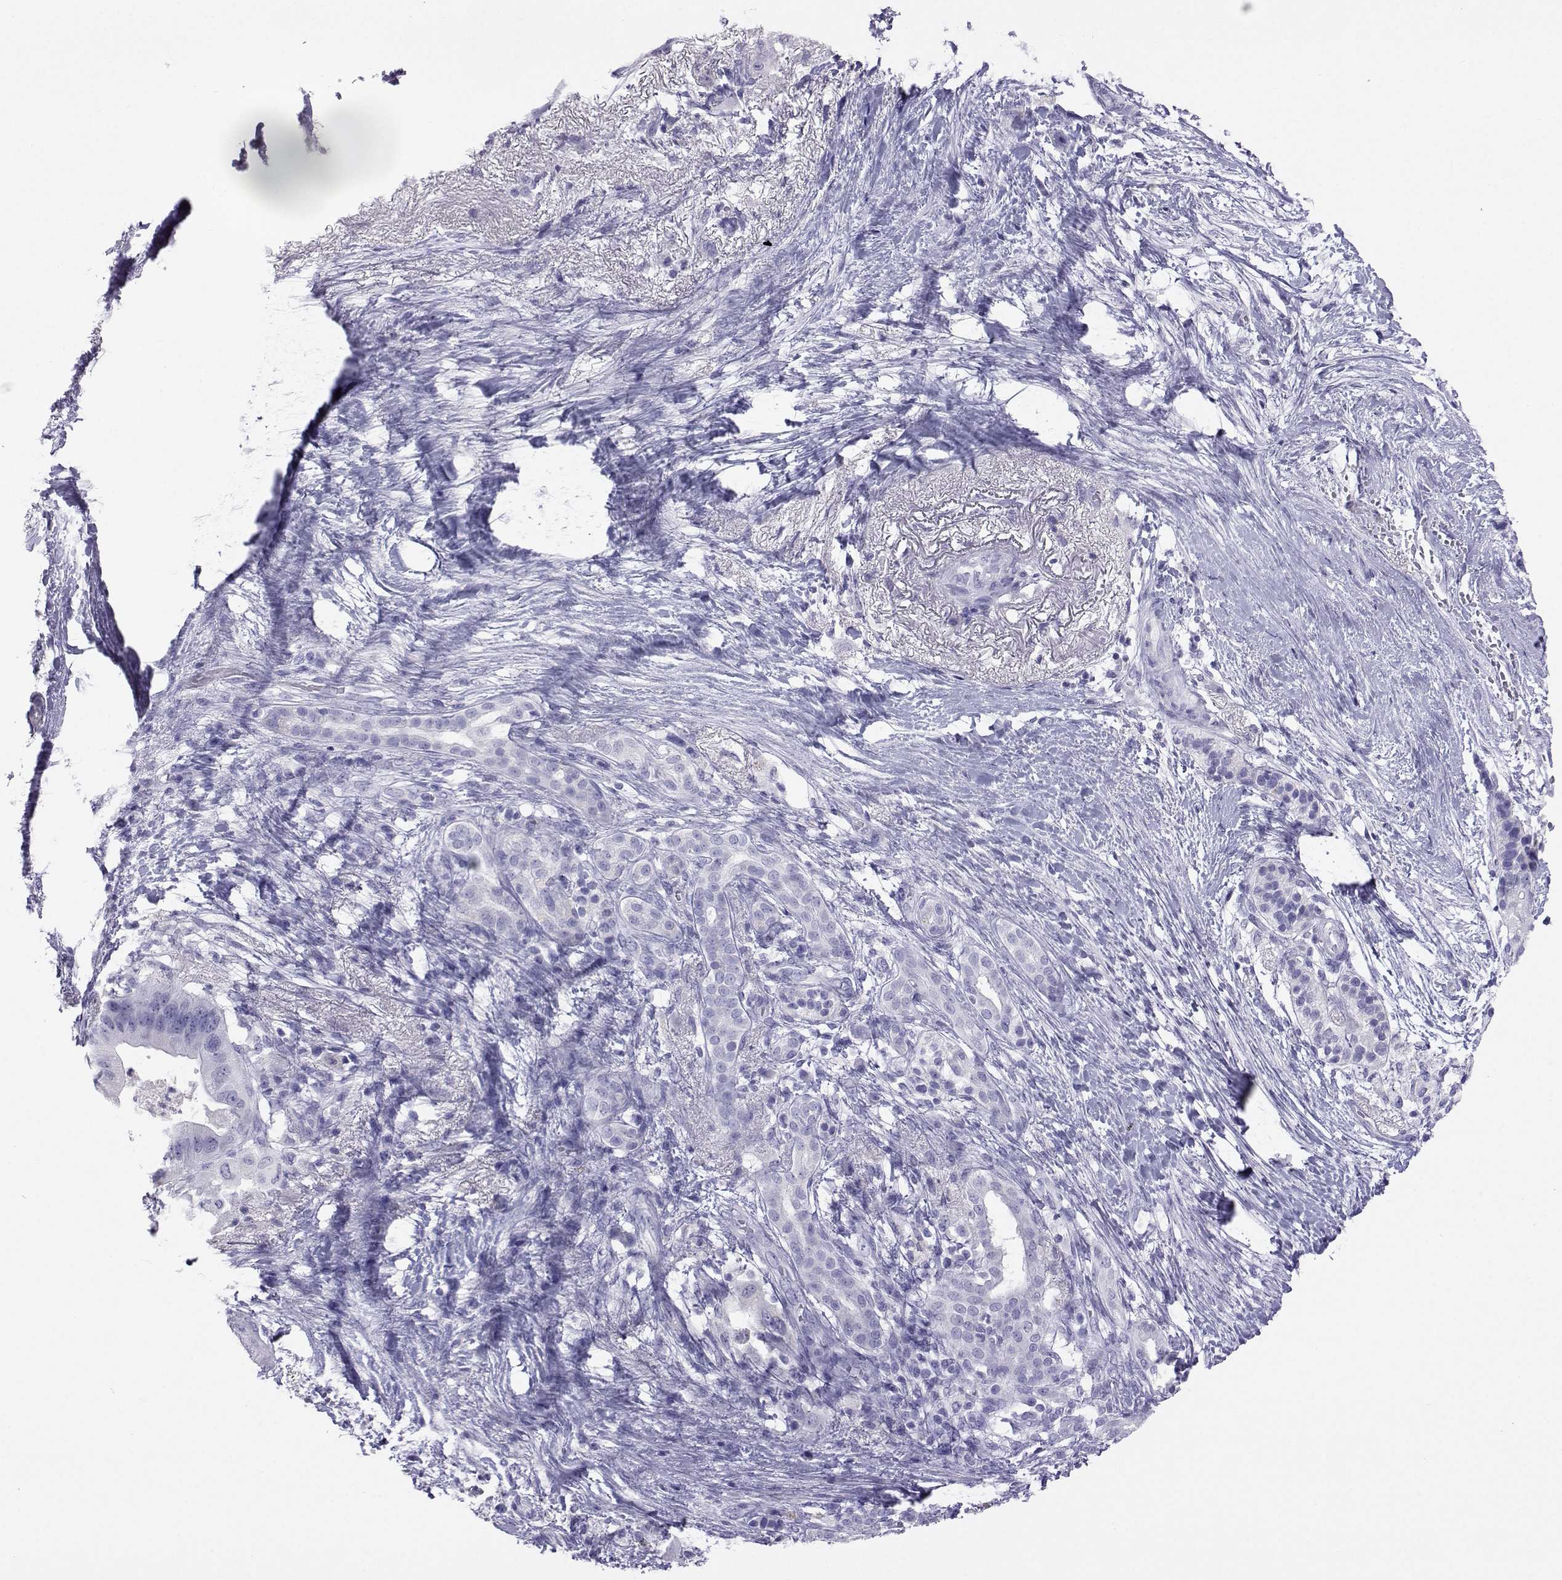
{"staining": {"intensity": "negative", "quantity": "none", "location": "none"}, "tissue": "pancreatic cancer", "cell_type": "Tumor cells", "image_type": "cancer", "snomed": [{"axis": "morphology", "description": "Adenocarcinoma, NOS"}, {"axis": "topography", "description": "Pancreas"}], "caption": "Micrograph shows no significant protein positivity in tumor cells of pancreatic cancer.", "gene": "PLIN4", "patient": {"sex": "female", "age": 72}}